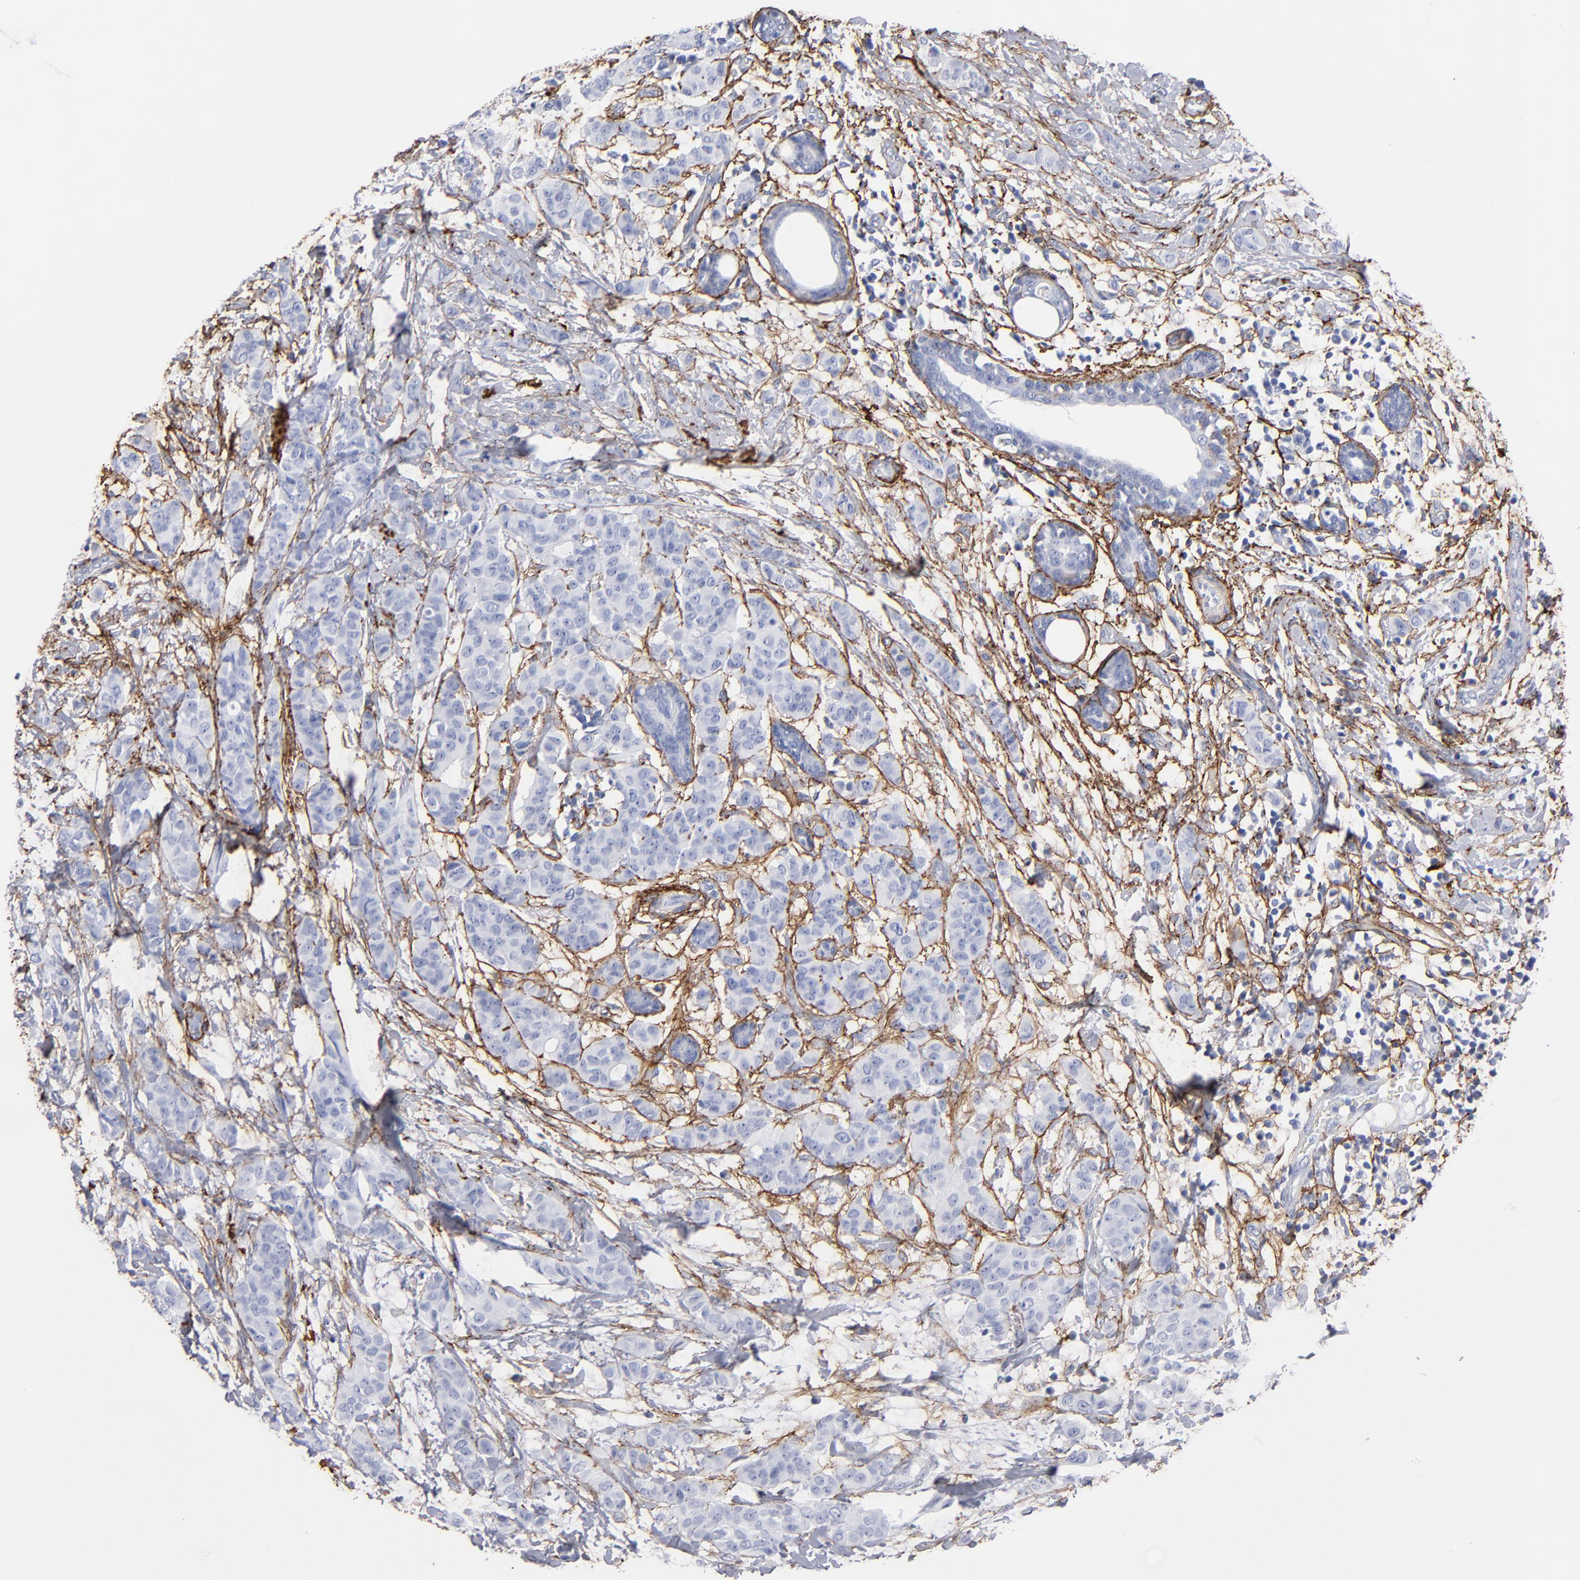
{"staining": {"intensity": "negative", "quantity": "none", "location": "none"}, "tissue": "breast cancer", "cell_type": "Tumor cells", "image_type": "cancer", "snomed": [{"axis": "morphology", "description": "Duct carcinoma"}, {"axis": "topography", "description": "Breast"}], "caption": "The image shows no significant staining in tumor cells of infiltrating ductal carcinoma (breast).", "gene": "EMILIN1", "patient": {"sex": "female", "age": 40}}